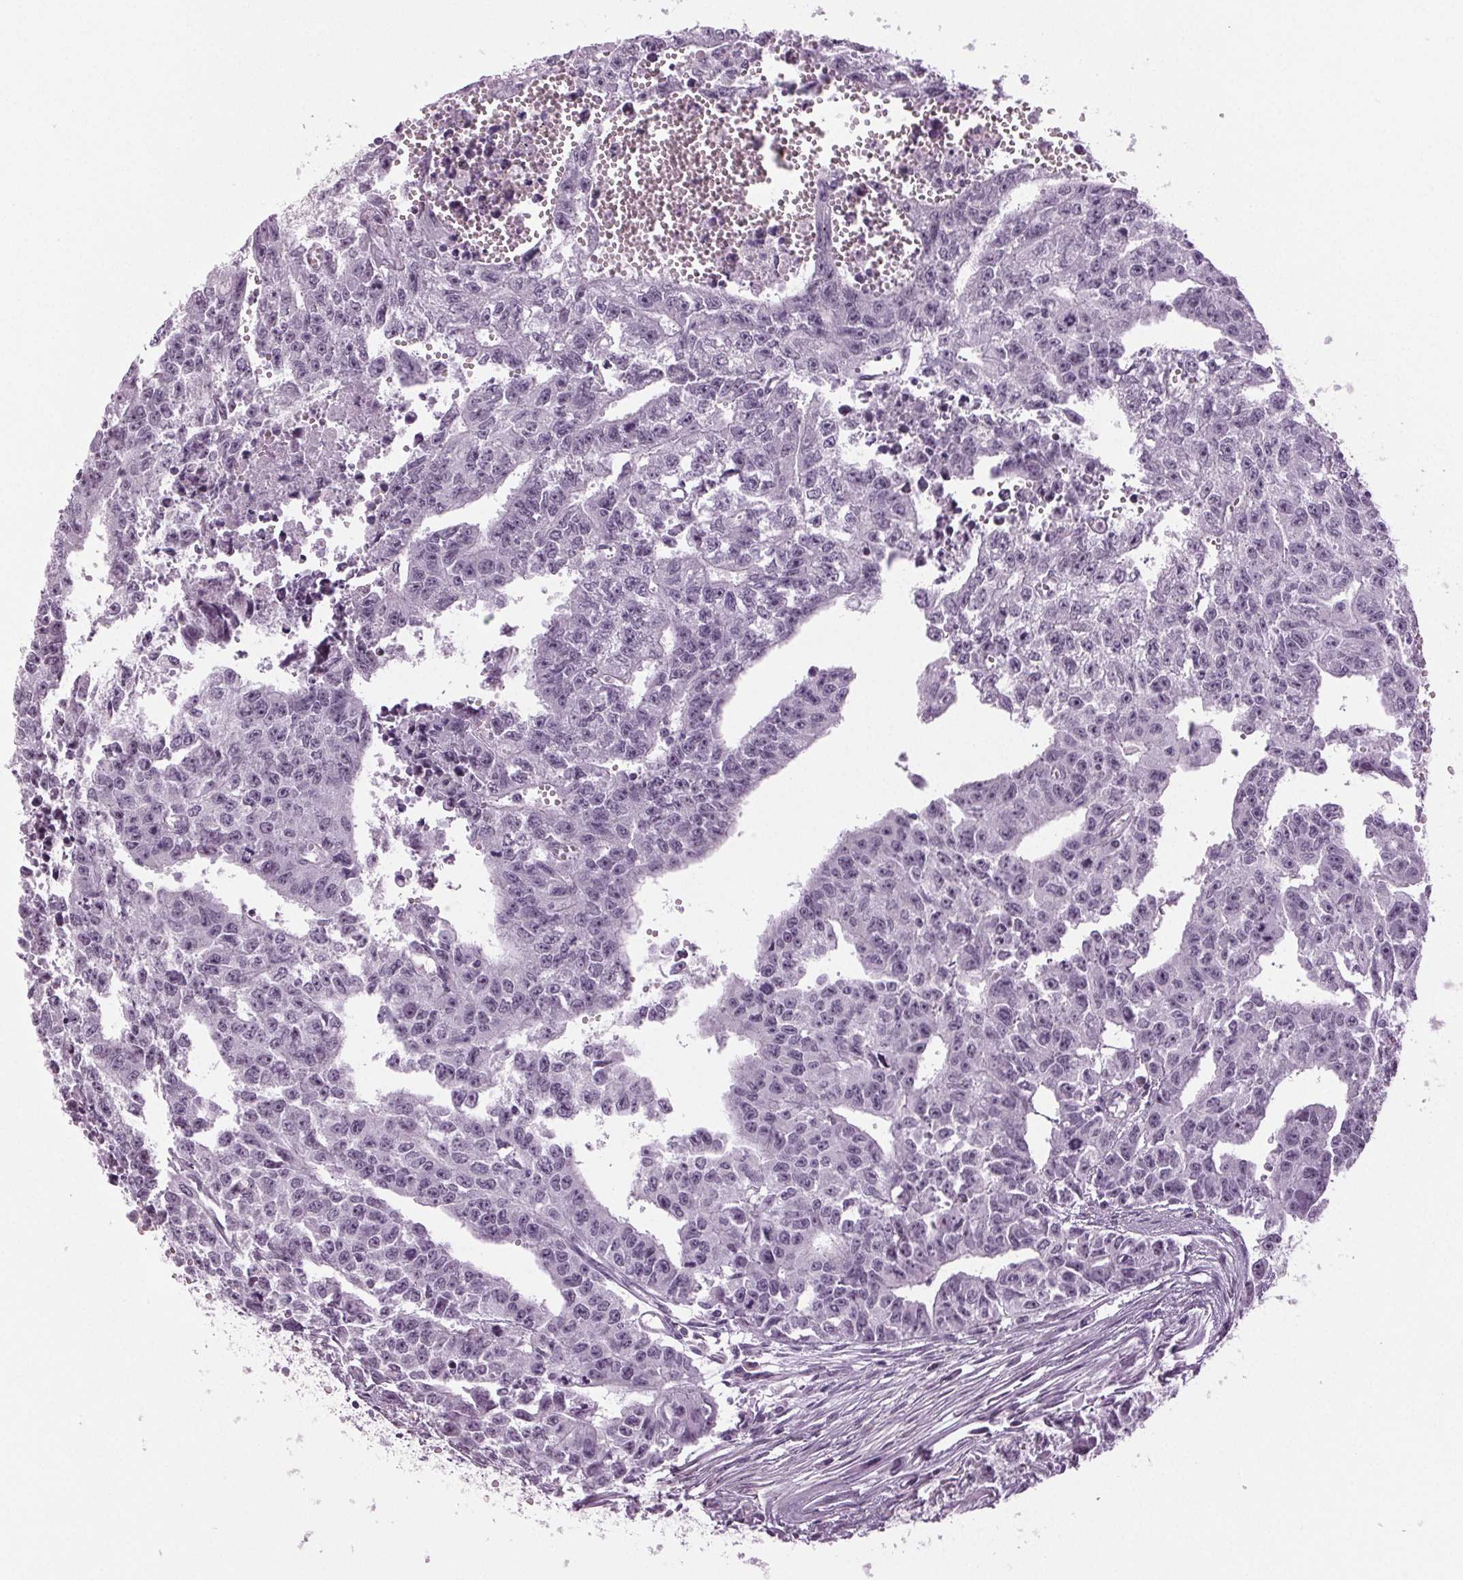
{"staining": {"intensity": "negative", "quantity": "none", "location": "none"}, "tissue": "testis cancer", "cell_type": "Tumor cells", "image_type": "cancer", "snomed": [{"axis": "morphology", "description": "Carcinoma, Embryonal, NOS"}, {"axis": "morphology", "description": "Teratoma, malignant, NOS"}, {"axis": "topography", "description": "Testis"}], "caption": "This is an immunohistochemistry histopathology image of testis malignant teratoma. There is no expression in tumor cells.", "gene": "DNAH12", "patient": {"sex": "male", "age": 24}}